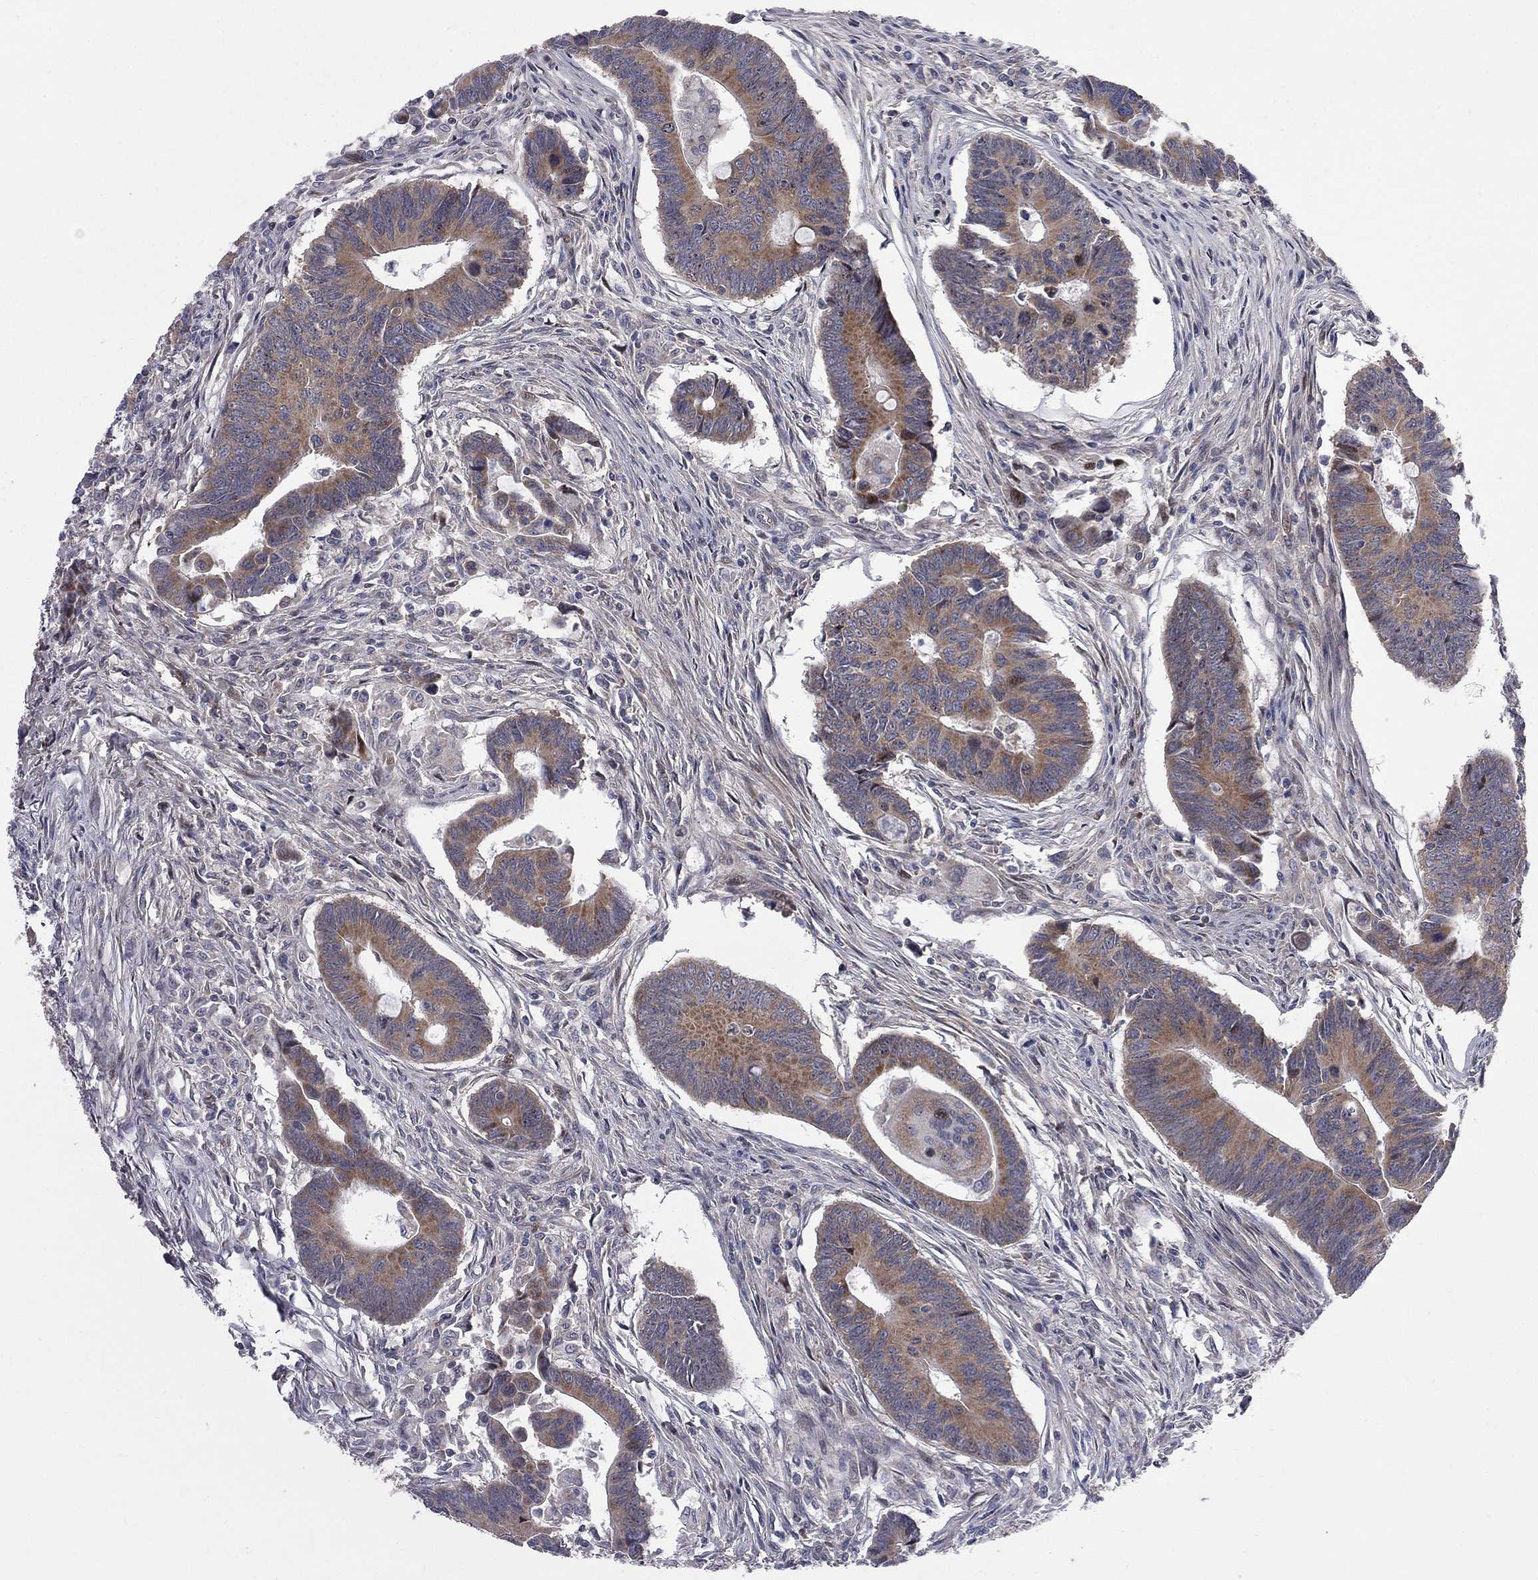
{"staining": {"intensity": "moderate", "quantity": ">75%", "location": "cytoplasmic/membranous"}, "tissue": "colorectal cancer", "cell_type": "Tumor cells", "image_type": "cancer", "snomed": [{"axis": "morphology", "description": "Adenocarcinoma, NOS"}, {"axis": "topography", "description": "Rectum"}], "caption": "There is medium levels of moderate cytoplasmic/membranous staining in tumor cells of colorectal adenocarcinoma, as demonstrated by immunohistochemical staining (brown color).", "gene": "CNOT11", "patient": {"sex": "male", "age": 67}}